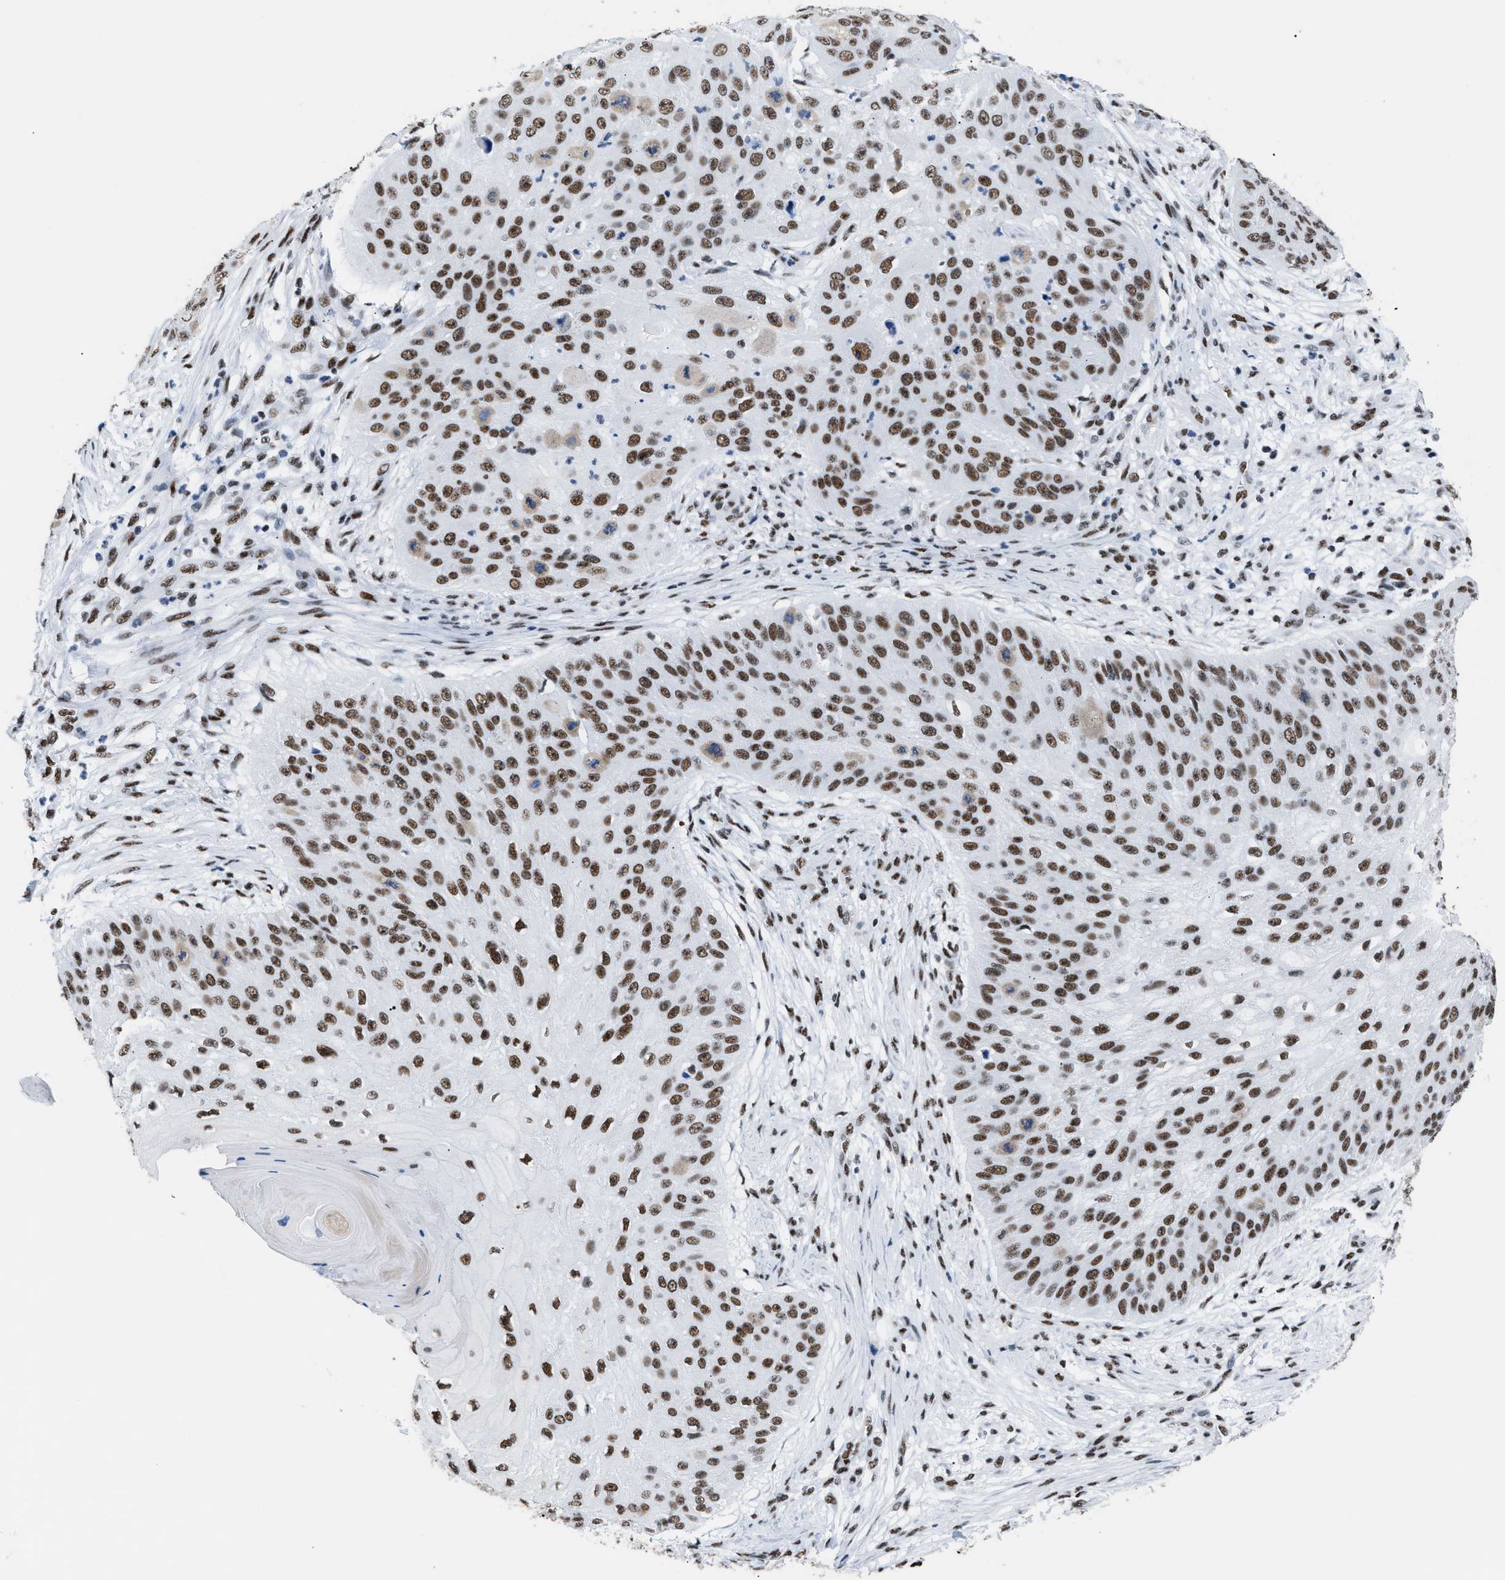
{"staining": {"intensity": "strong", "quantity": ">75%", "location": "nuclear"}, "tissue": "skin cancer", "cell_type": "Tumor cells", "image_type": "cancer", "snomed": [{"axis": "morphology", "description": "Squamous cell carcinoma, NOS"}, {"axis": "topography", "description": "Skin"}], "caption": "Immunohistochemical staining of human squamous cell carcinoma (skin) shows strong nuclear protein expression in approximately >75% of tumor cells. The staining was performed using DAB (3,3'-diaminobenzidine) to visualize the protein expression in brown, while the nuclei were stained in blue with hematoxylin (Magnification: 20x).", "gene": "CCAR2", "patient": {"sex": "female", "age": 80}}